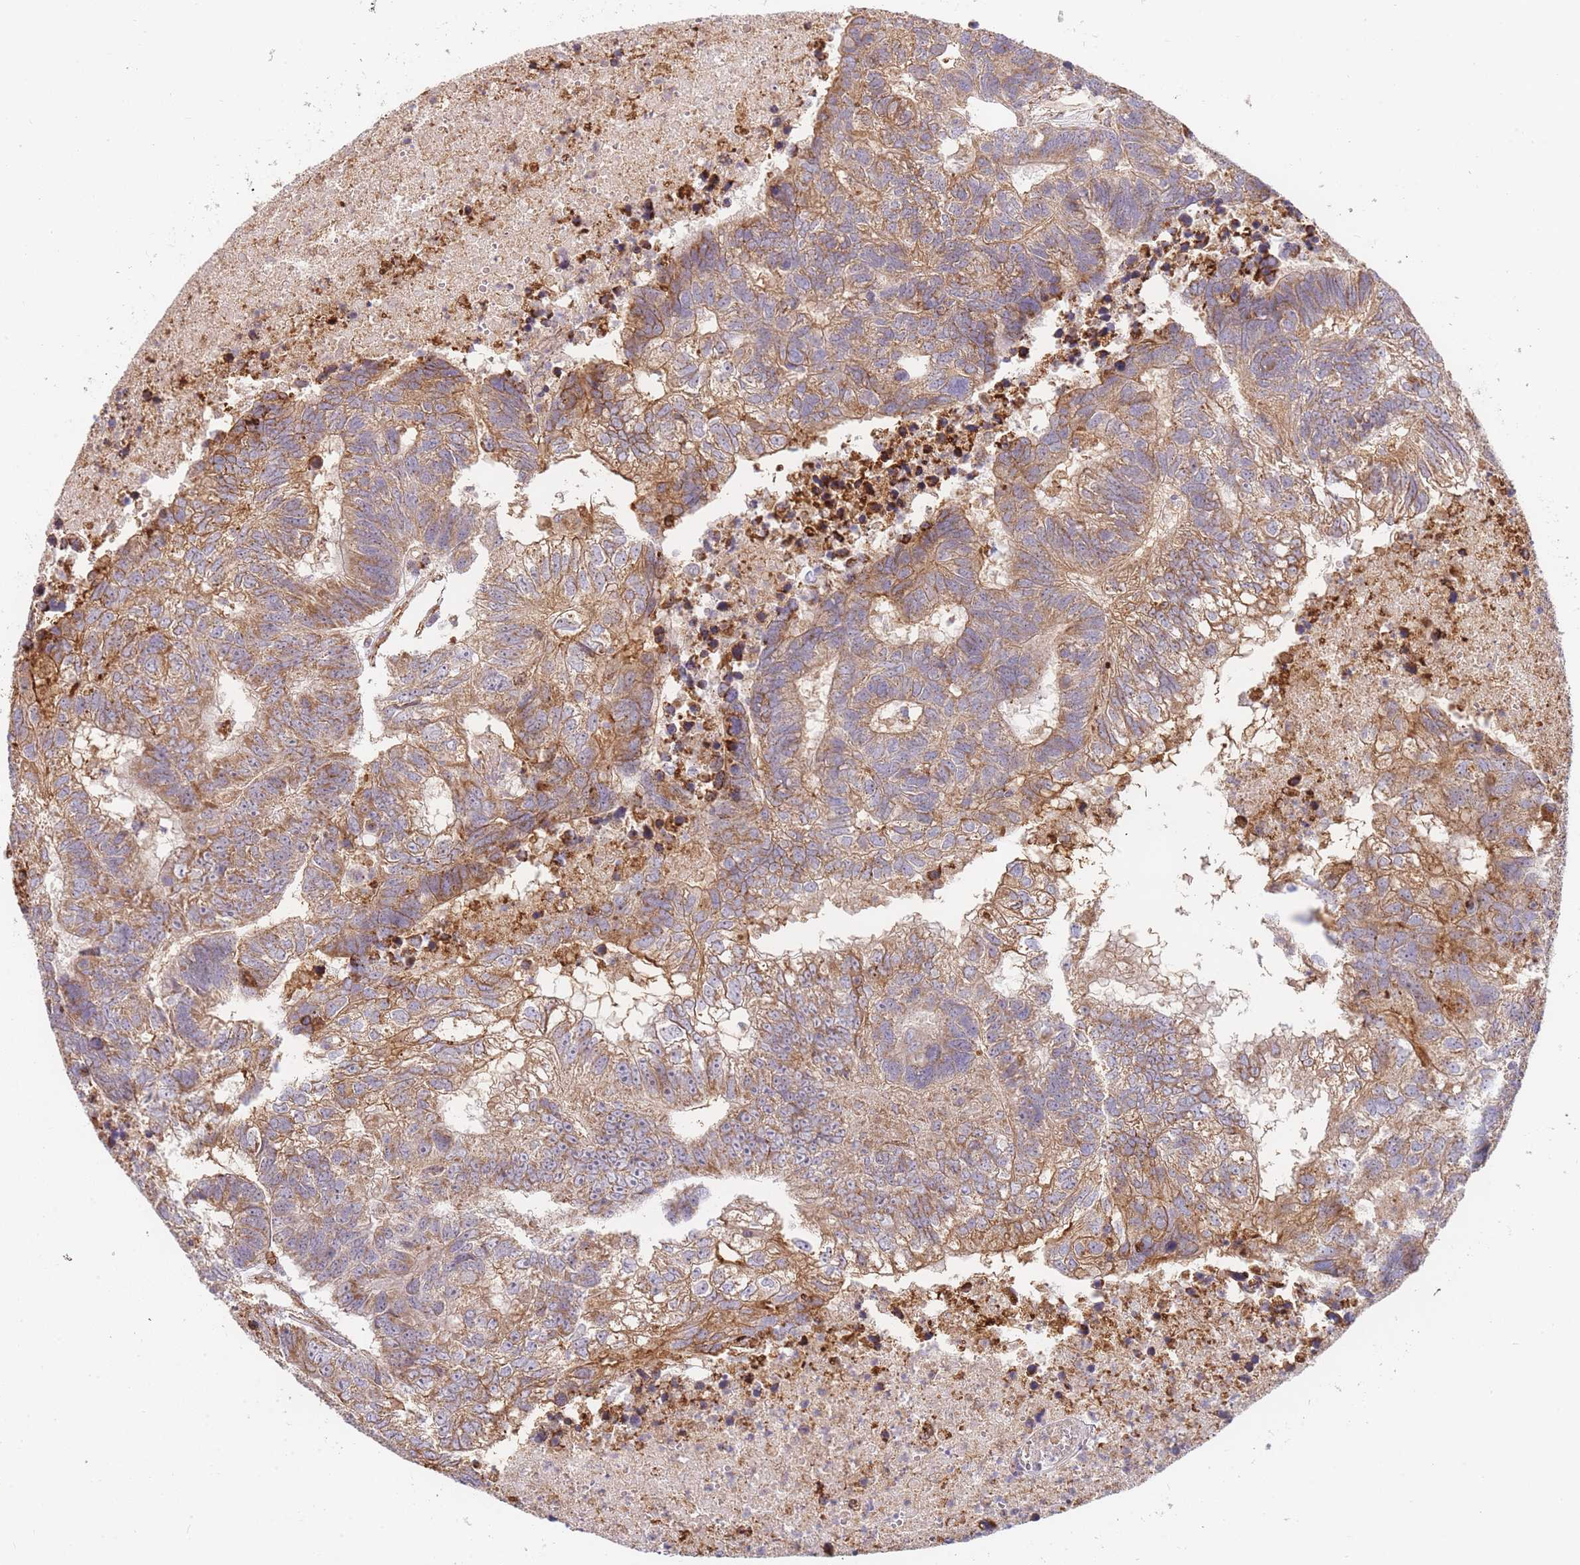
{"staining": {"intensity": "moderate", "quantity": ">75%", "location": "cytoplasmic/membranous"}, "tissue": "colorectal cancer", "cell_type": "Tumor cells", "image_type": "cancer", "snomed": [{"axis": "morphology", "description": "Adenocarcinoma, NOS"}, {"axis": "topography", "description": "Colon"}], "caption": "Moderate cytoplasmic/membranous protein staining is present in about >75% of tumor cells in colorectal cancer. The staining was performed using DAB to visualize the protein expression in brown, while the nuclei were stained in blue with hematoxylin (Magnification: 20x).", "gene": "ADCY9", "patient": {"sex": "female", "age": 48}}